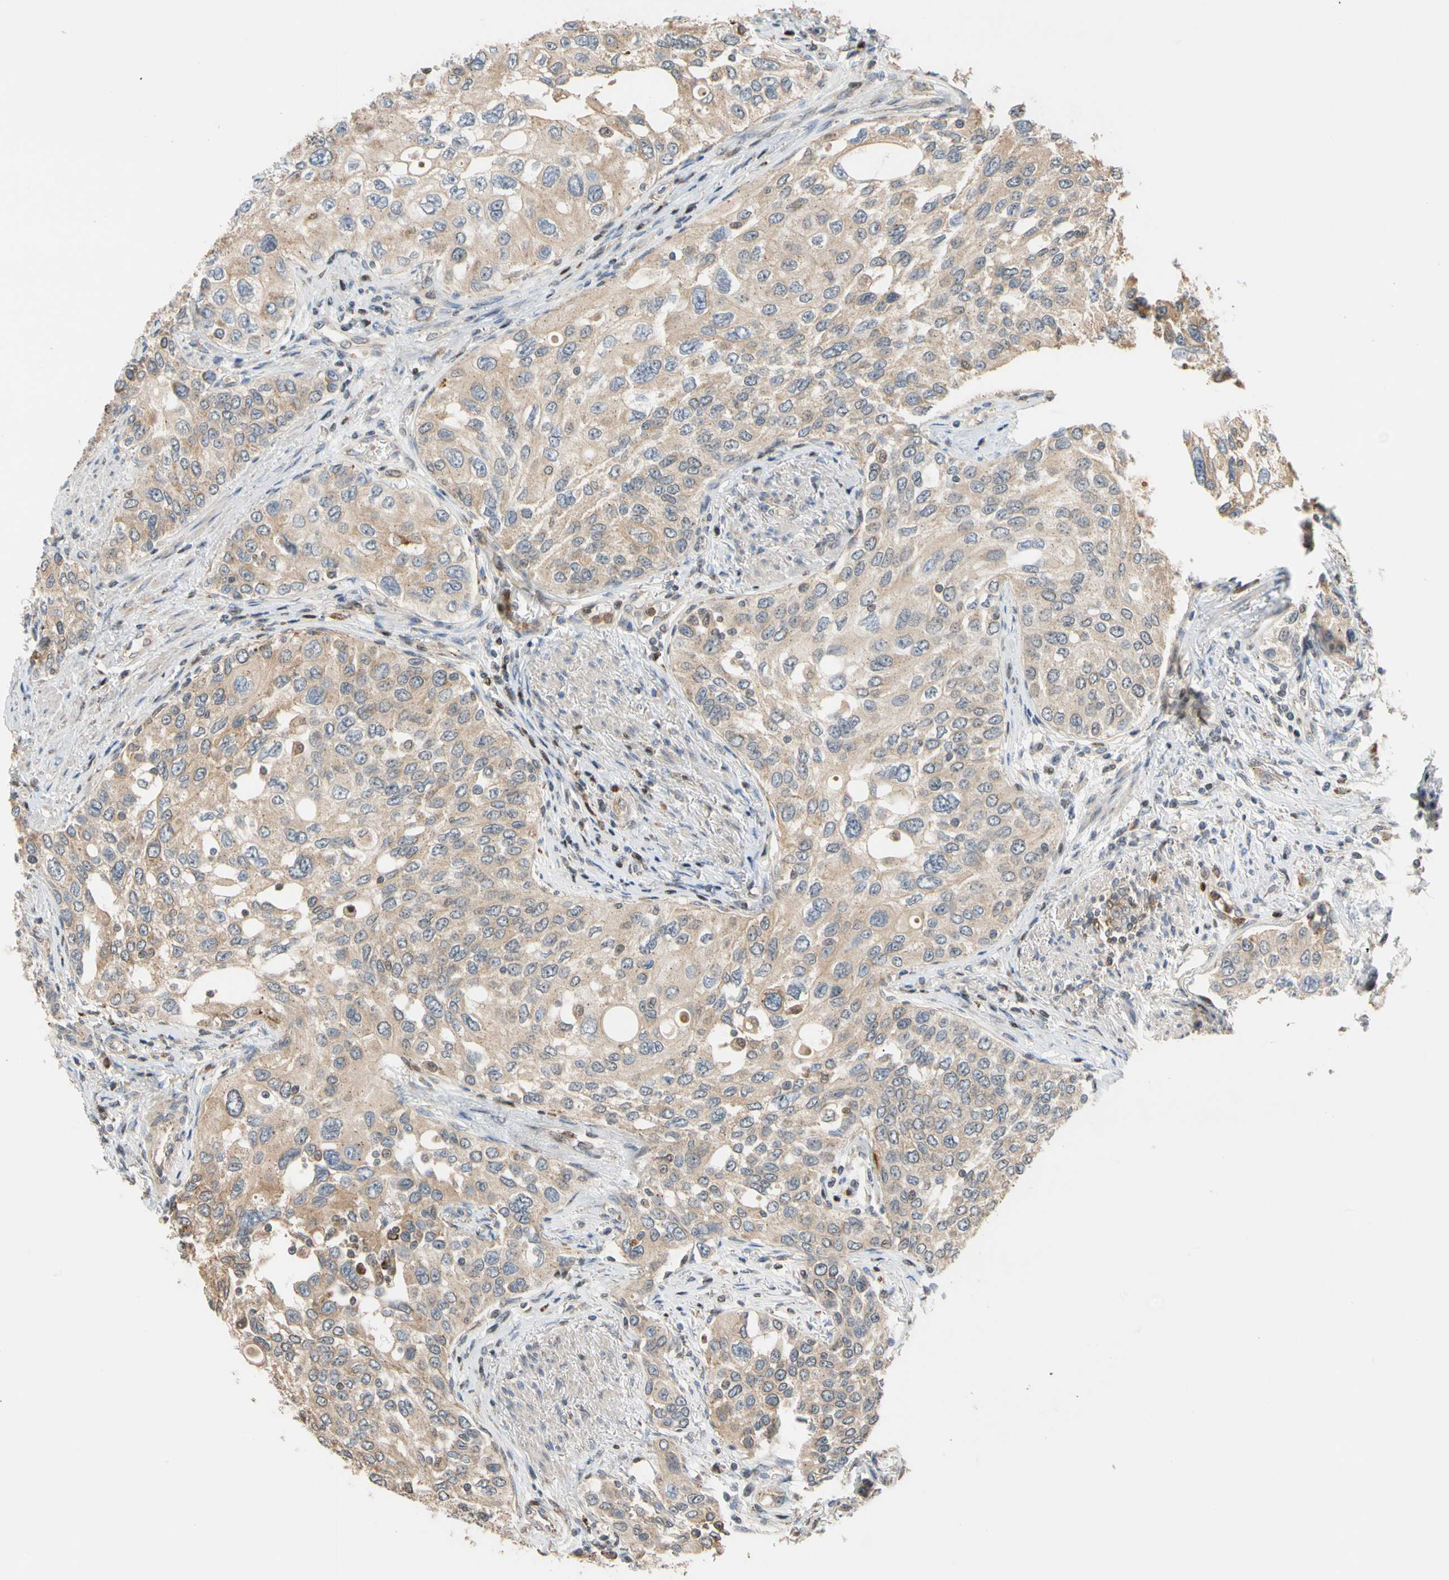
{"staining": {"intensity": "weak", "quantity": ">75%", "location": "cytoplasmic/membranous"}, "tissue": "urothelial cancer", "cell_type": "Tumor cells", "image_type": "cancer", "snomed": [{"axis": "morphology", "description": "Urothelial carcinoma, High grade"}, {"axis": "topography", "description": "Urinary bladder"}], "caption": "Immunohistochemical staining of human urothelial cancer displays low levels of weak cytoplasmic/membranous protein staining in about >75% of tumor cells.", "gene": "IP6K2", "patient": {"sex": "female", "age": 56}}